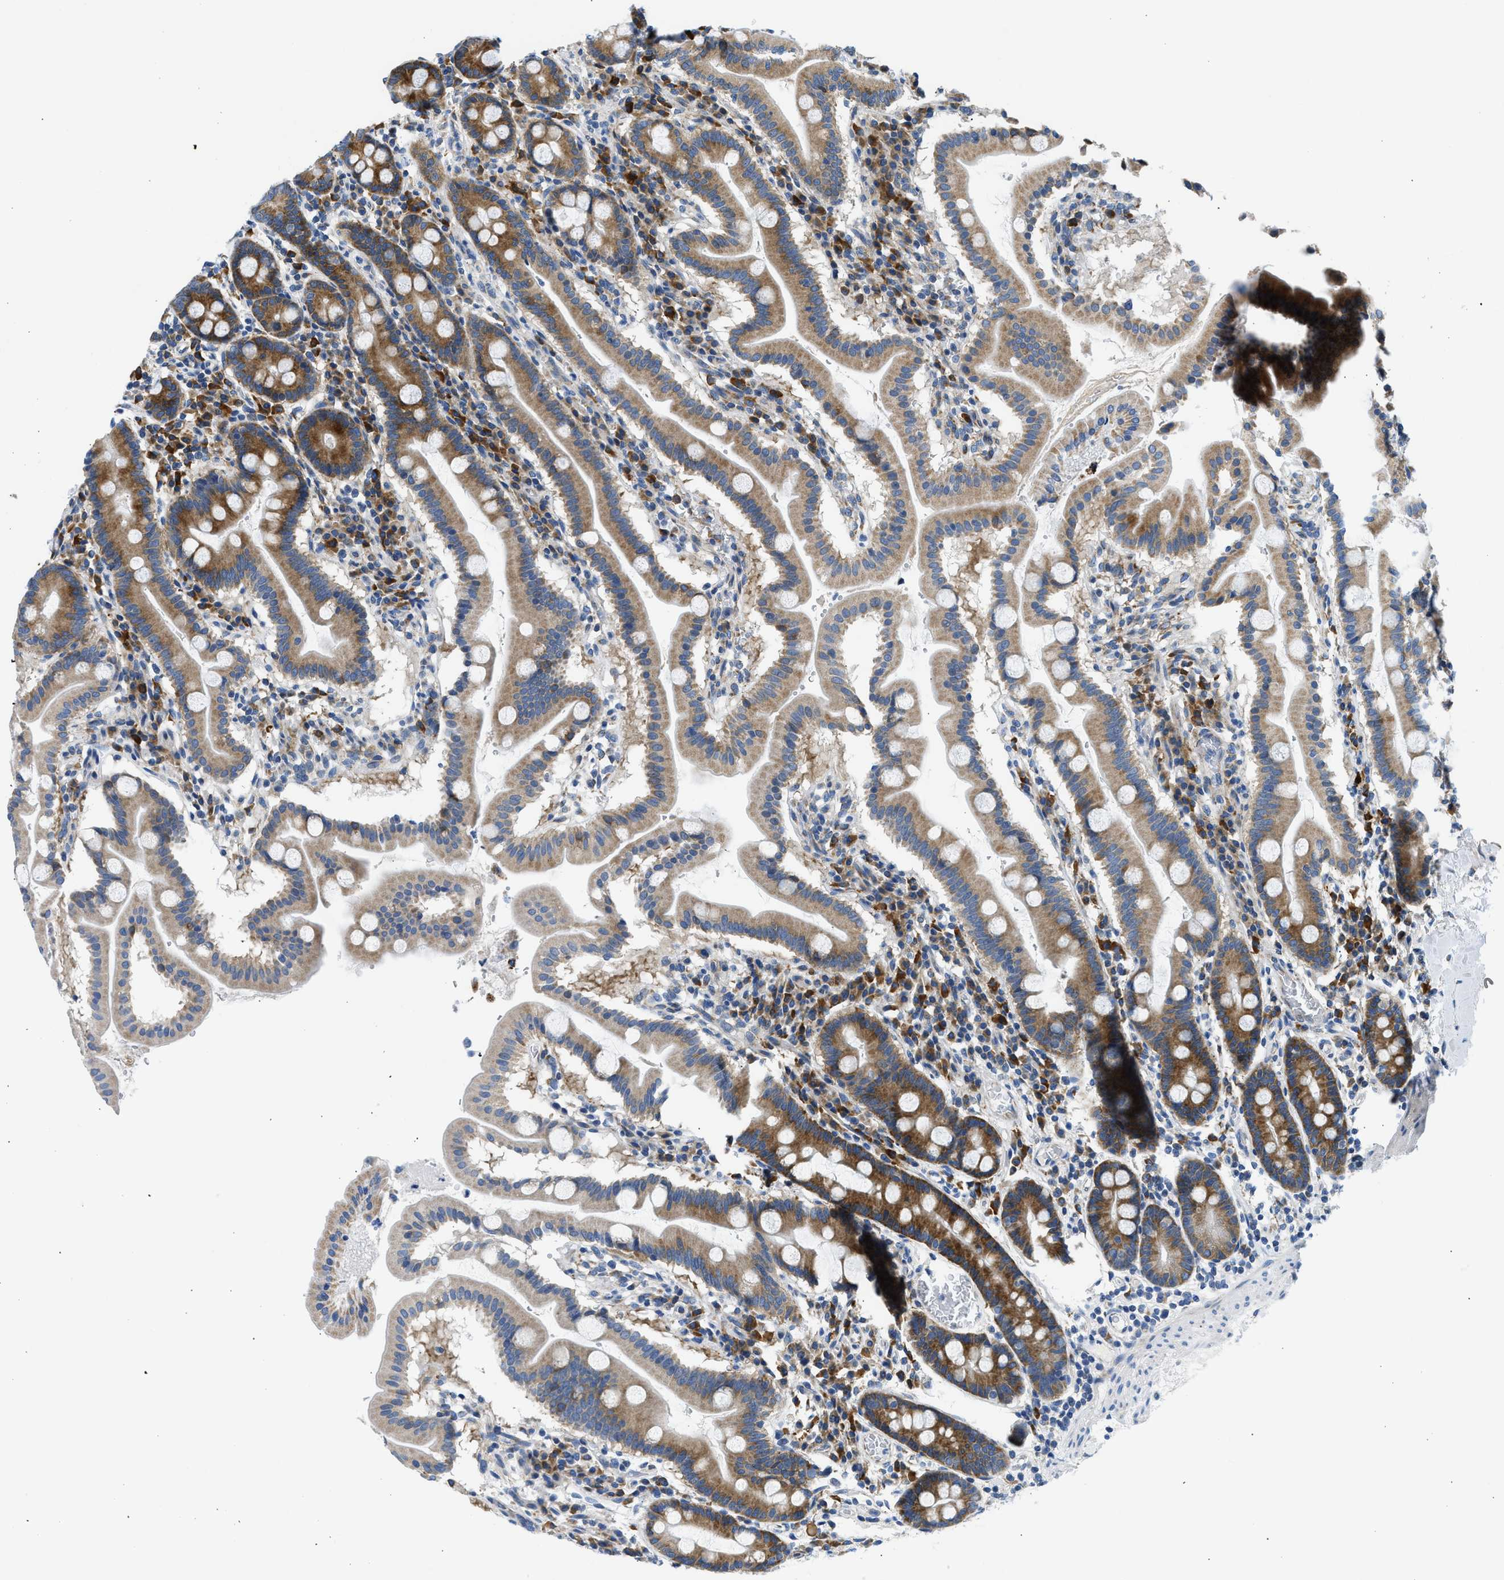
{"staining": {"intensity": "moderate", "quantity": "25%-75%", "location": "cytoplasmic/membranous"}, "tissue": "duodenum", "cell_type": "Glandular cells", "image_type": "normal", "snomed": [{"axis": "morphology", "description": "Normal tissue, NOS"}, {"axis": "topography", "description": "Duodenum"}], "caption": "Immunohistochemical staining of benign human duodenum shows medium levels of moderate cytoplasmic/membranous staining in approximately 25%-75% of glandular cells.", "gene": "CAMKK2", "patient": {"sex": "male", "age": 50}}